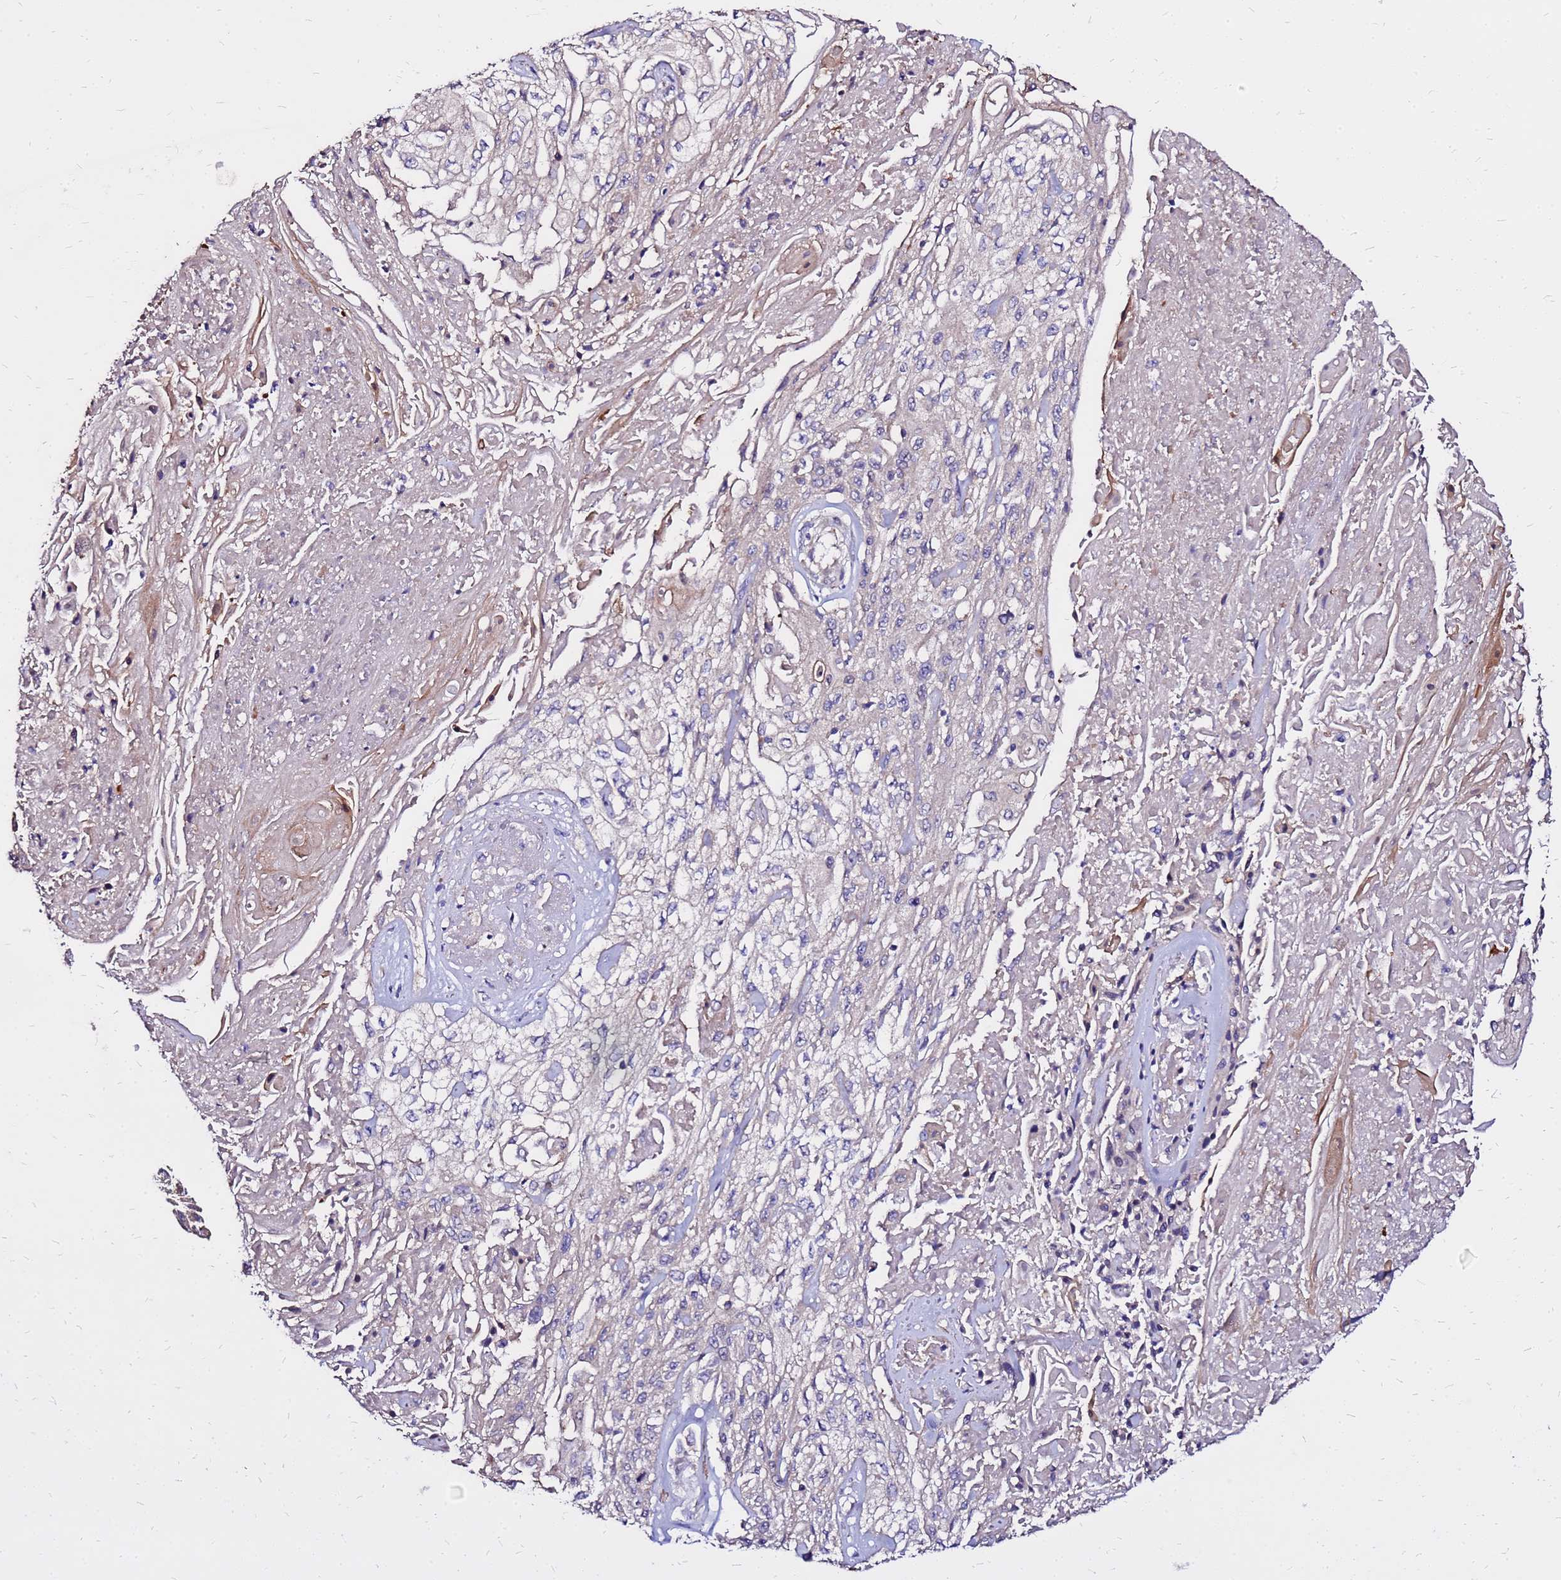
{"staining": {"intensity": "negative", "quantity": "none", "location": "none"}, "tissue": "skin cancer", "cell_type": "Tumor cells", "image_type": "cancer", "snomed": [{"axis": "morphology", "description": "Squamous cell carcinoma, NOS"}, {"axis": "morphology", "description": "Squamous cell carcinoma, metastatic, NOS"}, {"axis": "topography", "description": "Skin"}, {"axis": "topography", "description": "Lymph node"}], "caption": "An image of human skin cancer is negative for staining in tumor cells.", "gene": "ARHGEF5", "patient": {"sex": "male", "age": 75}}